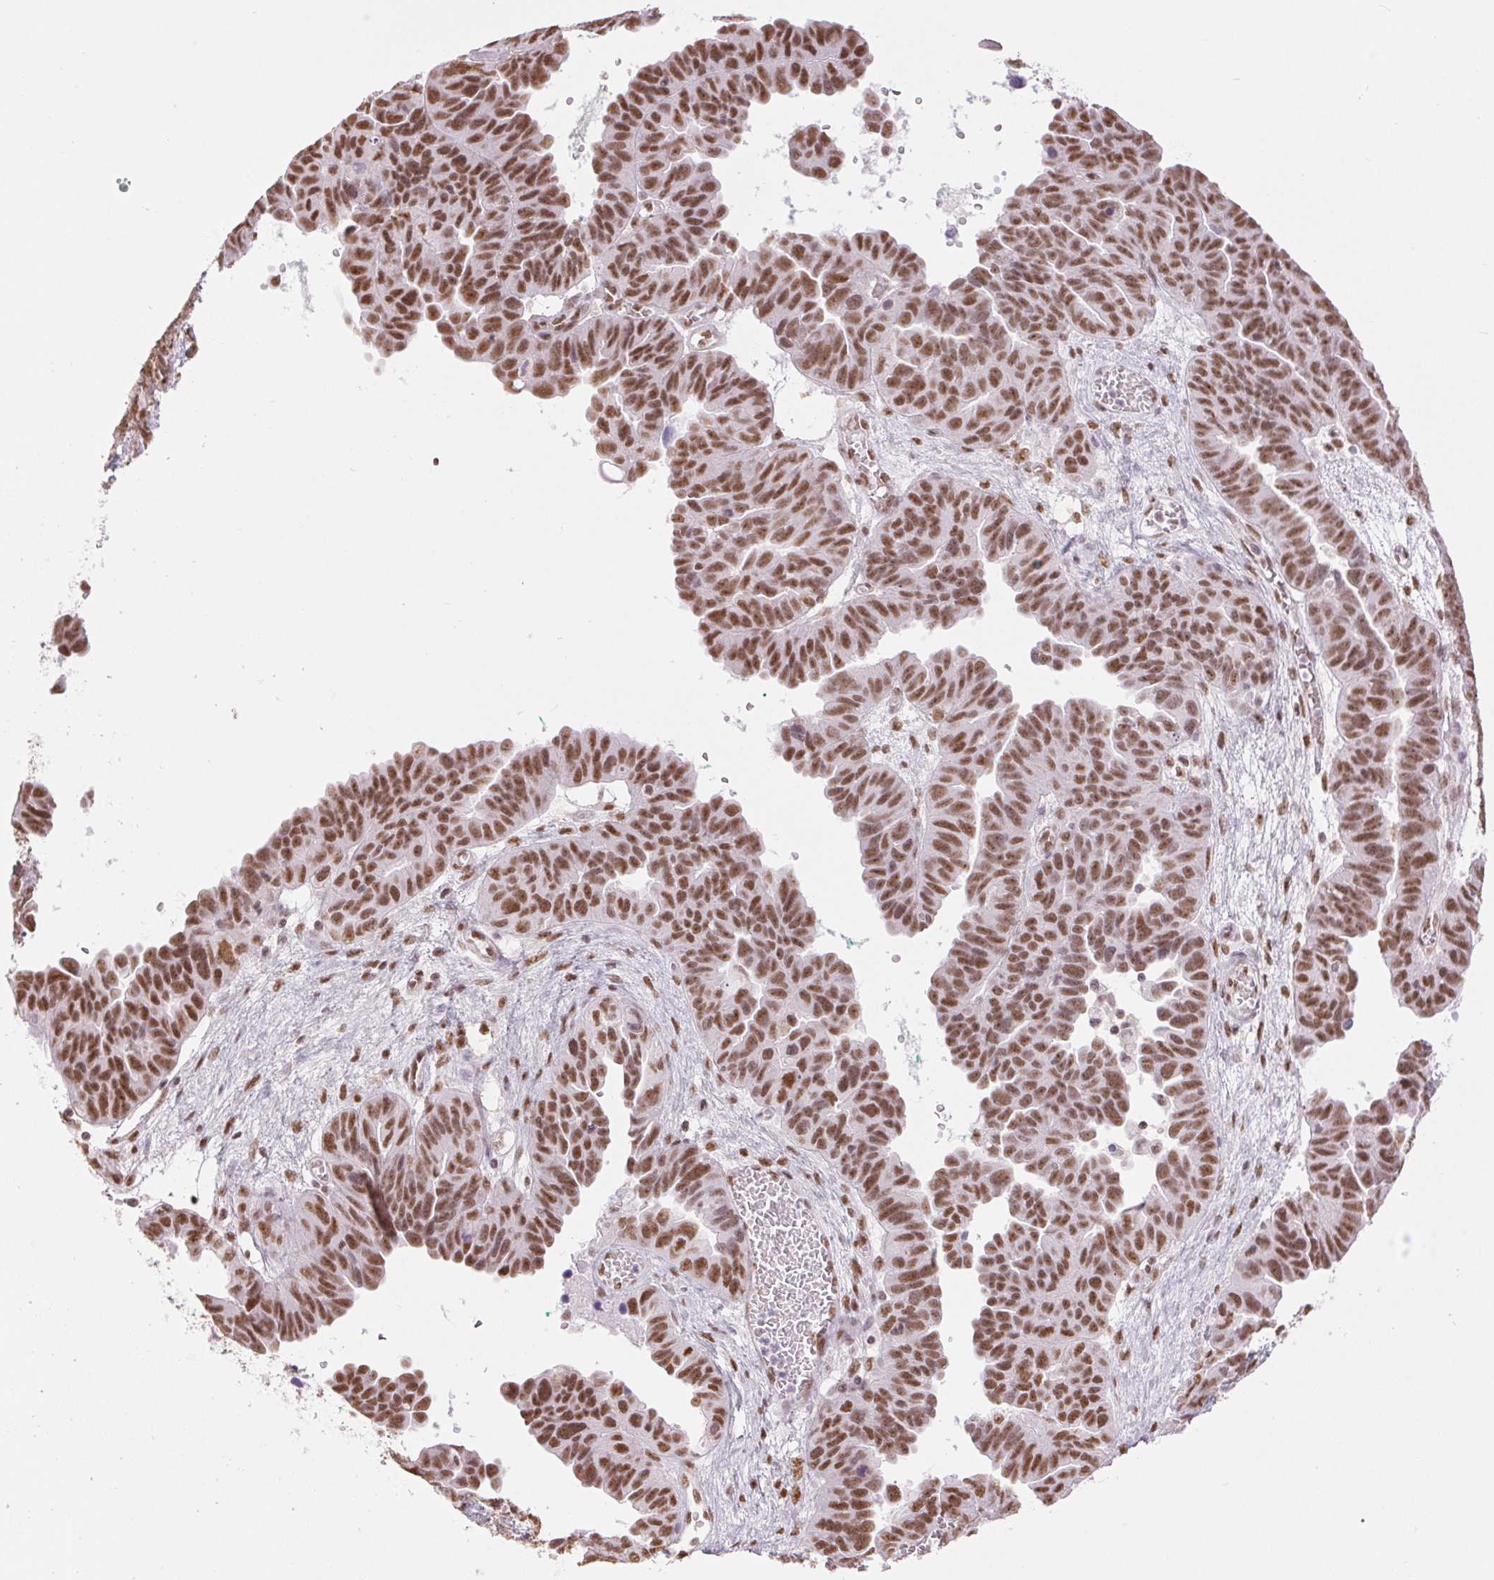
{"staining": {"intensity": "moderate", "quantity": ">75%", "location": "nuclear"}, "tissue": "ovarian cancer", "cell_type": "Tumor cells", "image_type": "cancer", "snomed": [{"axis": "morphology", "description": "Cystadenocarcinoma, serous, NOS"}, {"axis": "topography", "description": "Ovary"}], "caption": "Ovarian cancer (serous cystadenocarcinoma) stained for a protein shows moderate nuclear positivity in tumor cells.", "gene": "ZFR2", "patient": {"sex": "female", "age": 64}}